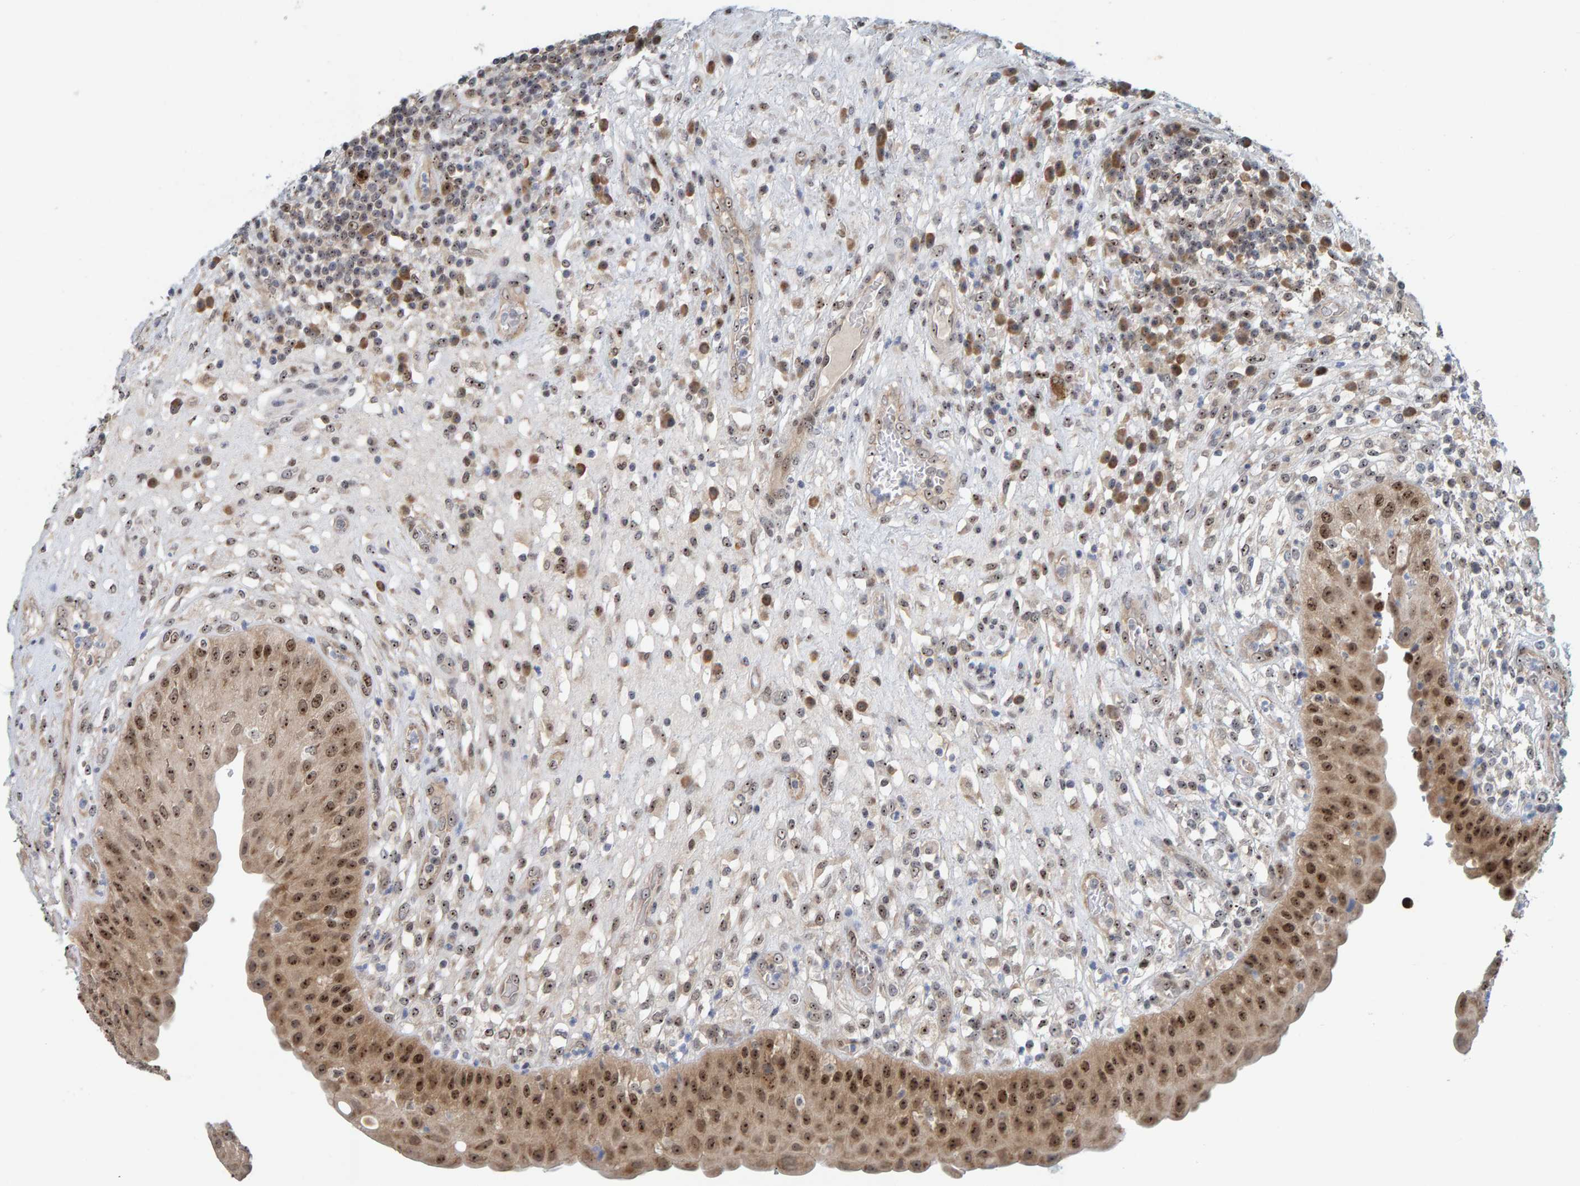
{"staining": {"intensity": "moderate", "quantity": ">75%", "location": "cytoplasmic/membranous,nuclear"}, "tissue": "urinary bladder", "cell_type": "Urothelial cells", "image_type": "normal", "snomed": [{"axis": "morphology", "description": "Normal tissue, NOS"}, {"axis": "topography", "description": "Urinary bladder"}], "caption": "A brown stain shows moderate cytoplasmic/membranous,nuclear positivity of a protein in urothelial cells of benign human urinary bladder. The staining was performed using DAB to visualize the protein expression in brown, while the nuclei were stained in blue with hematoxylin (Magnification: 20x).", "gene": "POLR1E", "patient": {"sex": "female", "age": 62}}